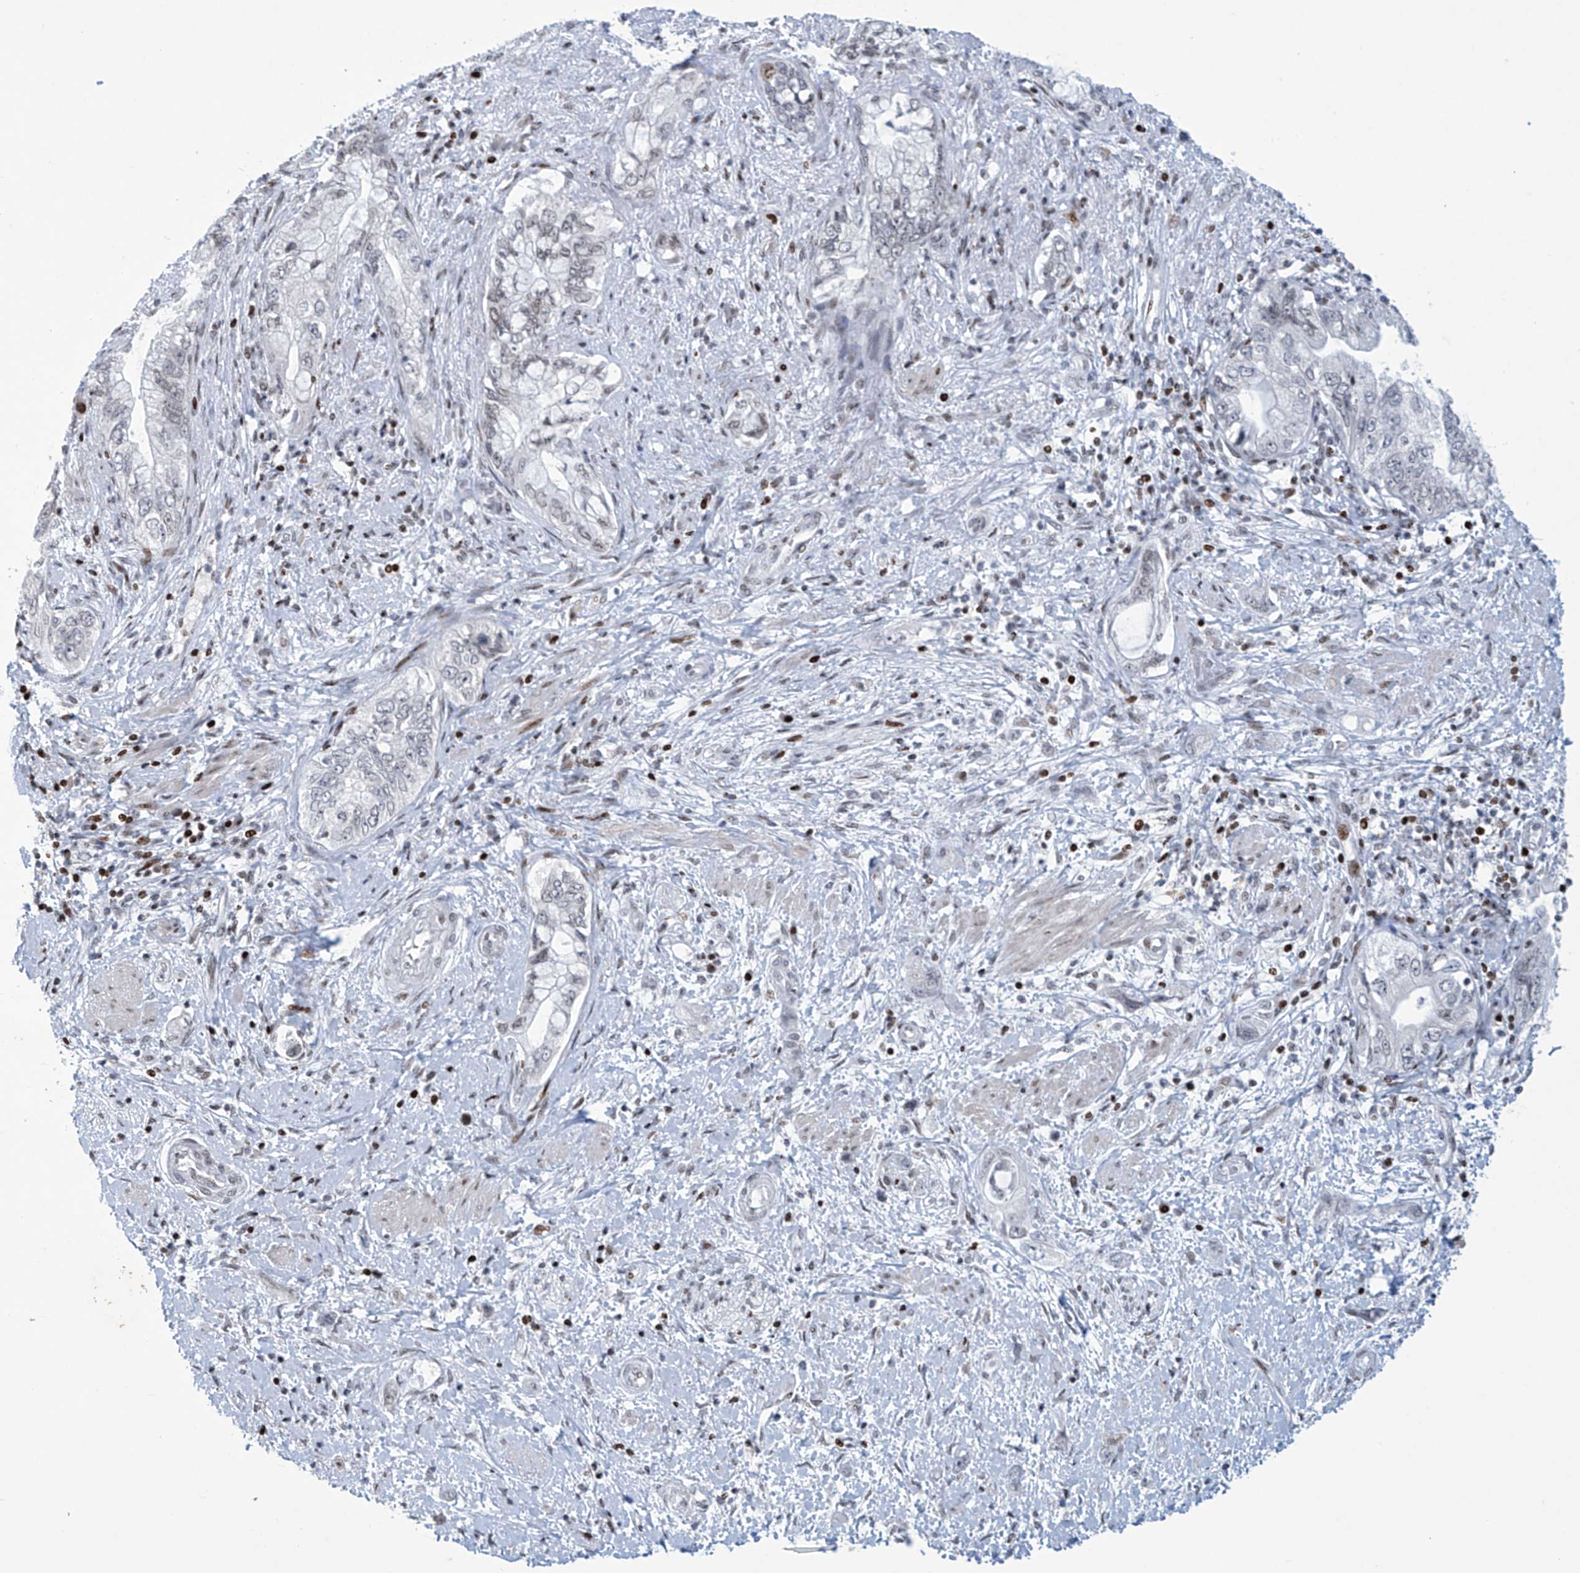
{"staining": {"intensity": "weak", "quantity": "<25%", "location": "nuclear"}, "tissue": "pancreatic cancer", "cell_type": "Tumor cells", "image_type": "cancer", "snomed": [{"axis": "morphology", "description": "Adenocarcinoma, NOS"}, {"axis": "topography", "description": "Pancreas"}], "caption": "Immunohistochemistry of human pancreatic cancer reveals no expression in tumor cells.", "gene": "RFX7", "patient": {"sex": "female", "age": 73}}